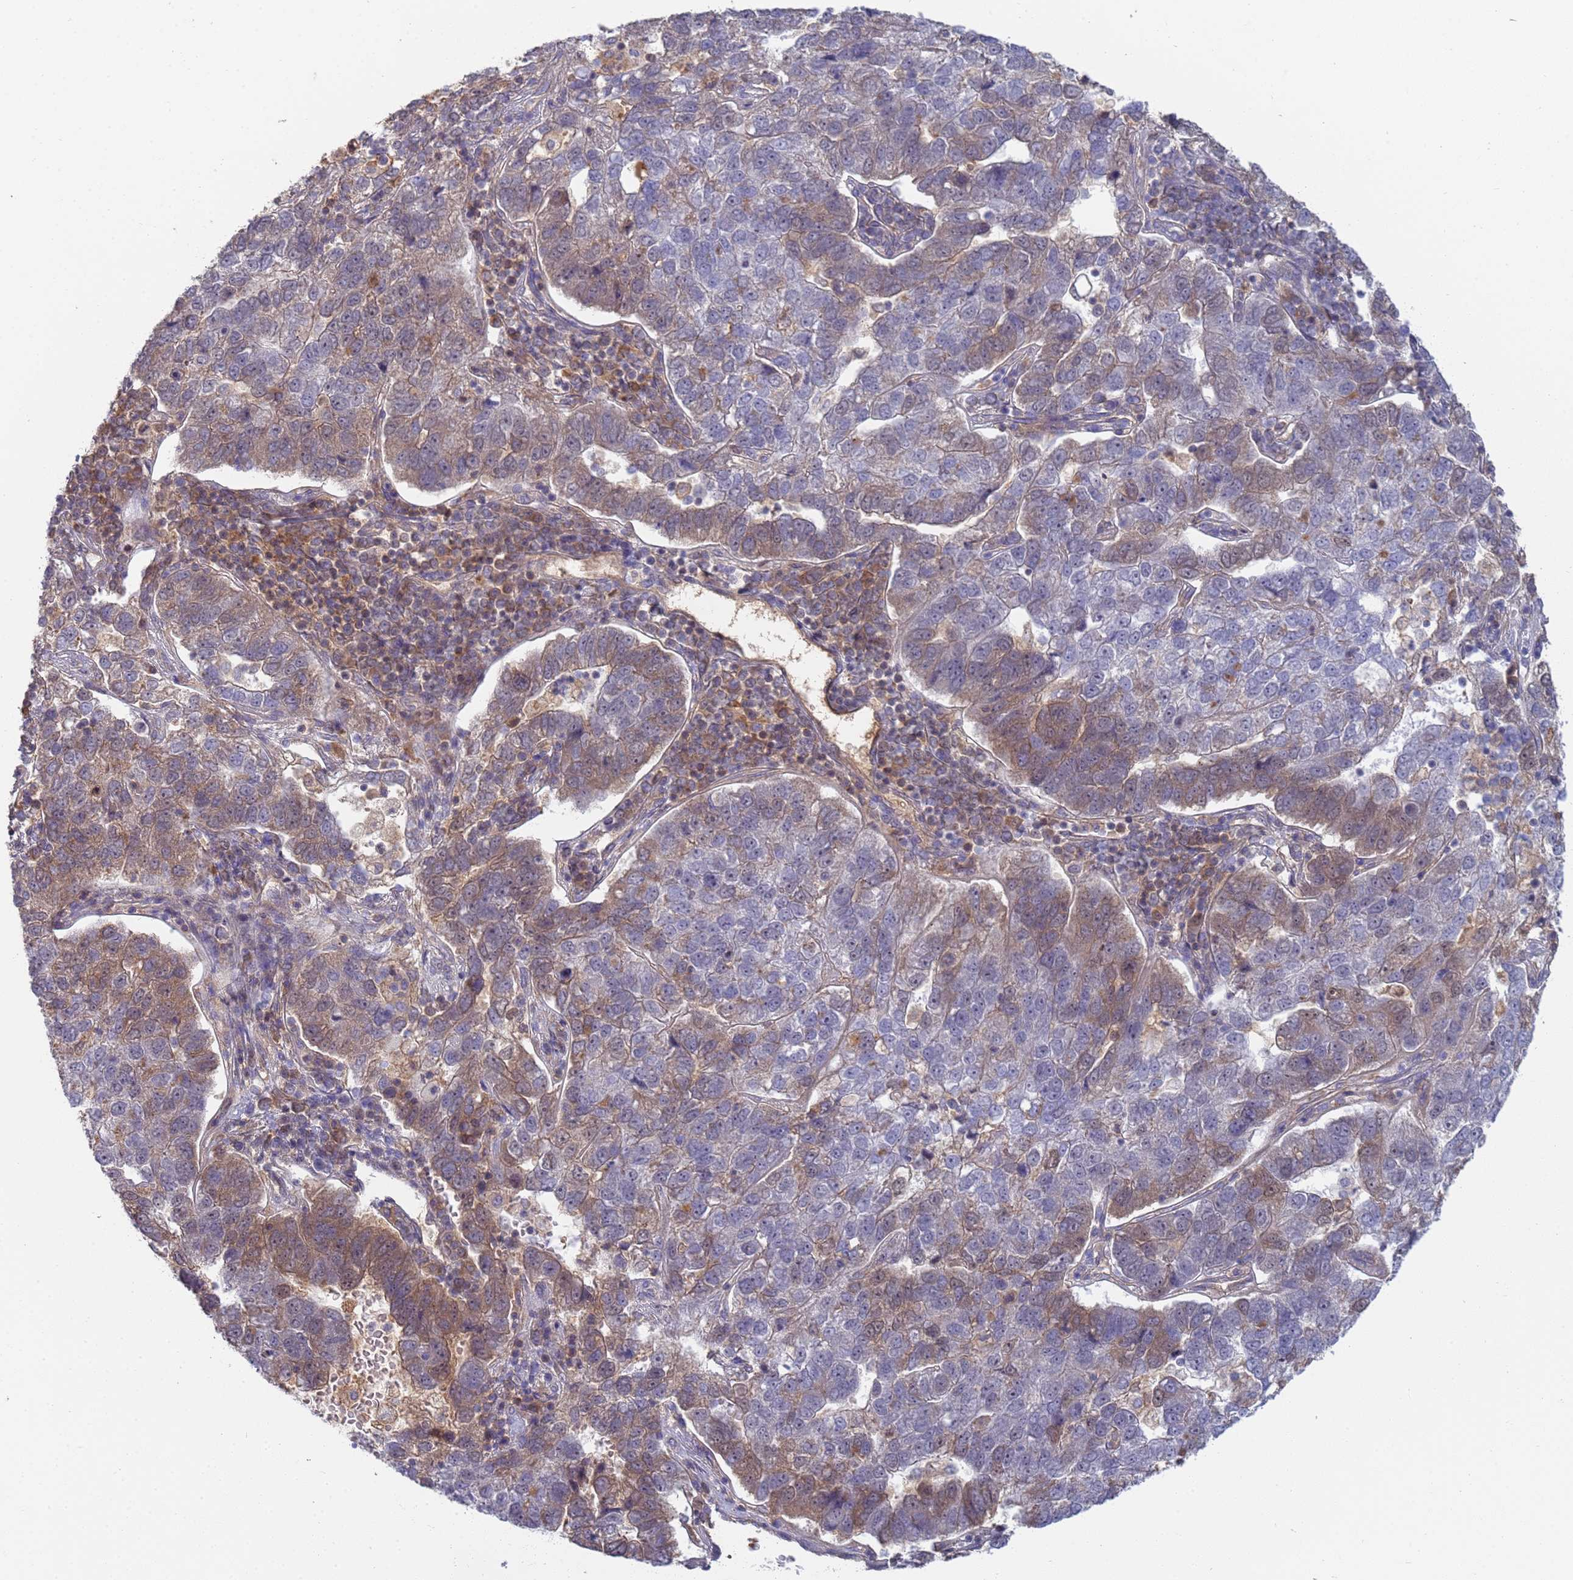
{"staining": {"intensity": "weak", "quantity": "25%-75%", "location": "cytoplasmic/membranous,nuclear"}, "tissue": "pancreatic cancer", "cell_type": "Tumor cells", "image_type": "cancer", "snomed": [{"axis": "morphology", "description": "Adenocarcinoma, NOS"}, {"axis": "topography", "description": "Pancreas"}], "caption": "An immunohistochemistry histopathology image of neoplastic tissue is shown. Protein staining in brown labels weak cytoplasmic/membranous and nuclear positivity in adenocarcinoma (pancreatic) within tumor cells.", "gene": "SHARPIN", "patient": {"sex": "female", "age": 61}}